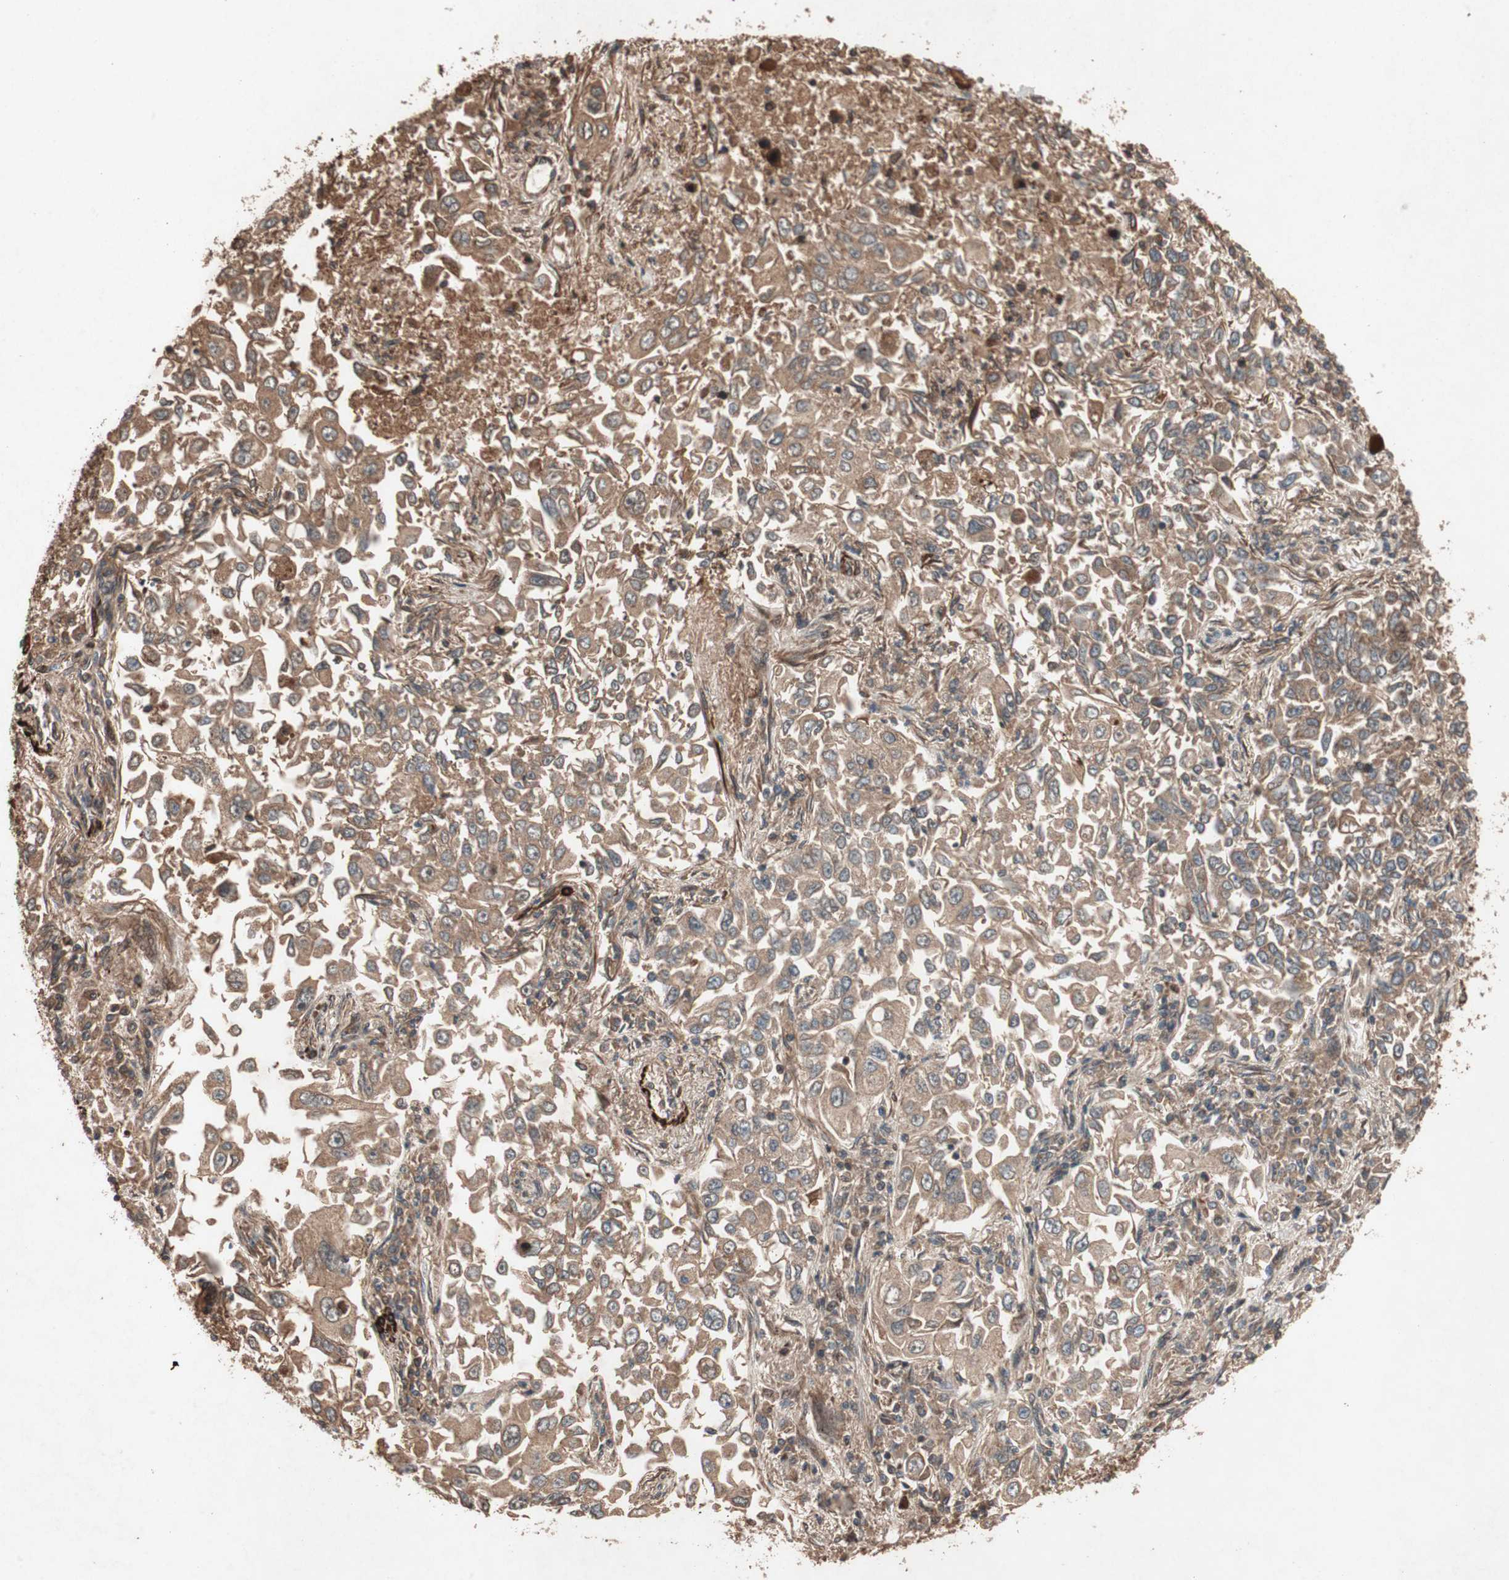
{"staining": {"intensity": "moderate", "quantity": ">75%", "location": "cytoplasmic/membranous"}, "tissue": "lung cancer", "cell_type": "Tumor cells", "image_type": "cancer", "snomed": [{"axis": "morphology", "description": "Adenocarcinoma, NOS"}, {"axis": "topography", "description": "Lung"}], "caption": "An image of human lung cancer stained for a protein demonstrates moderate cytoplasmic/membranous brown staining in tumor cells.", "gene": "RAB1A", "patient": {"sex": "male", "age": 84}}